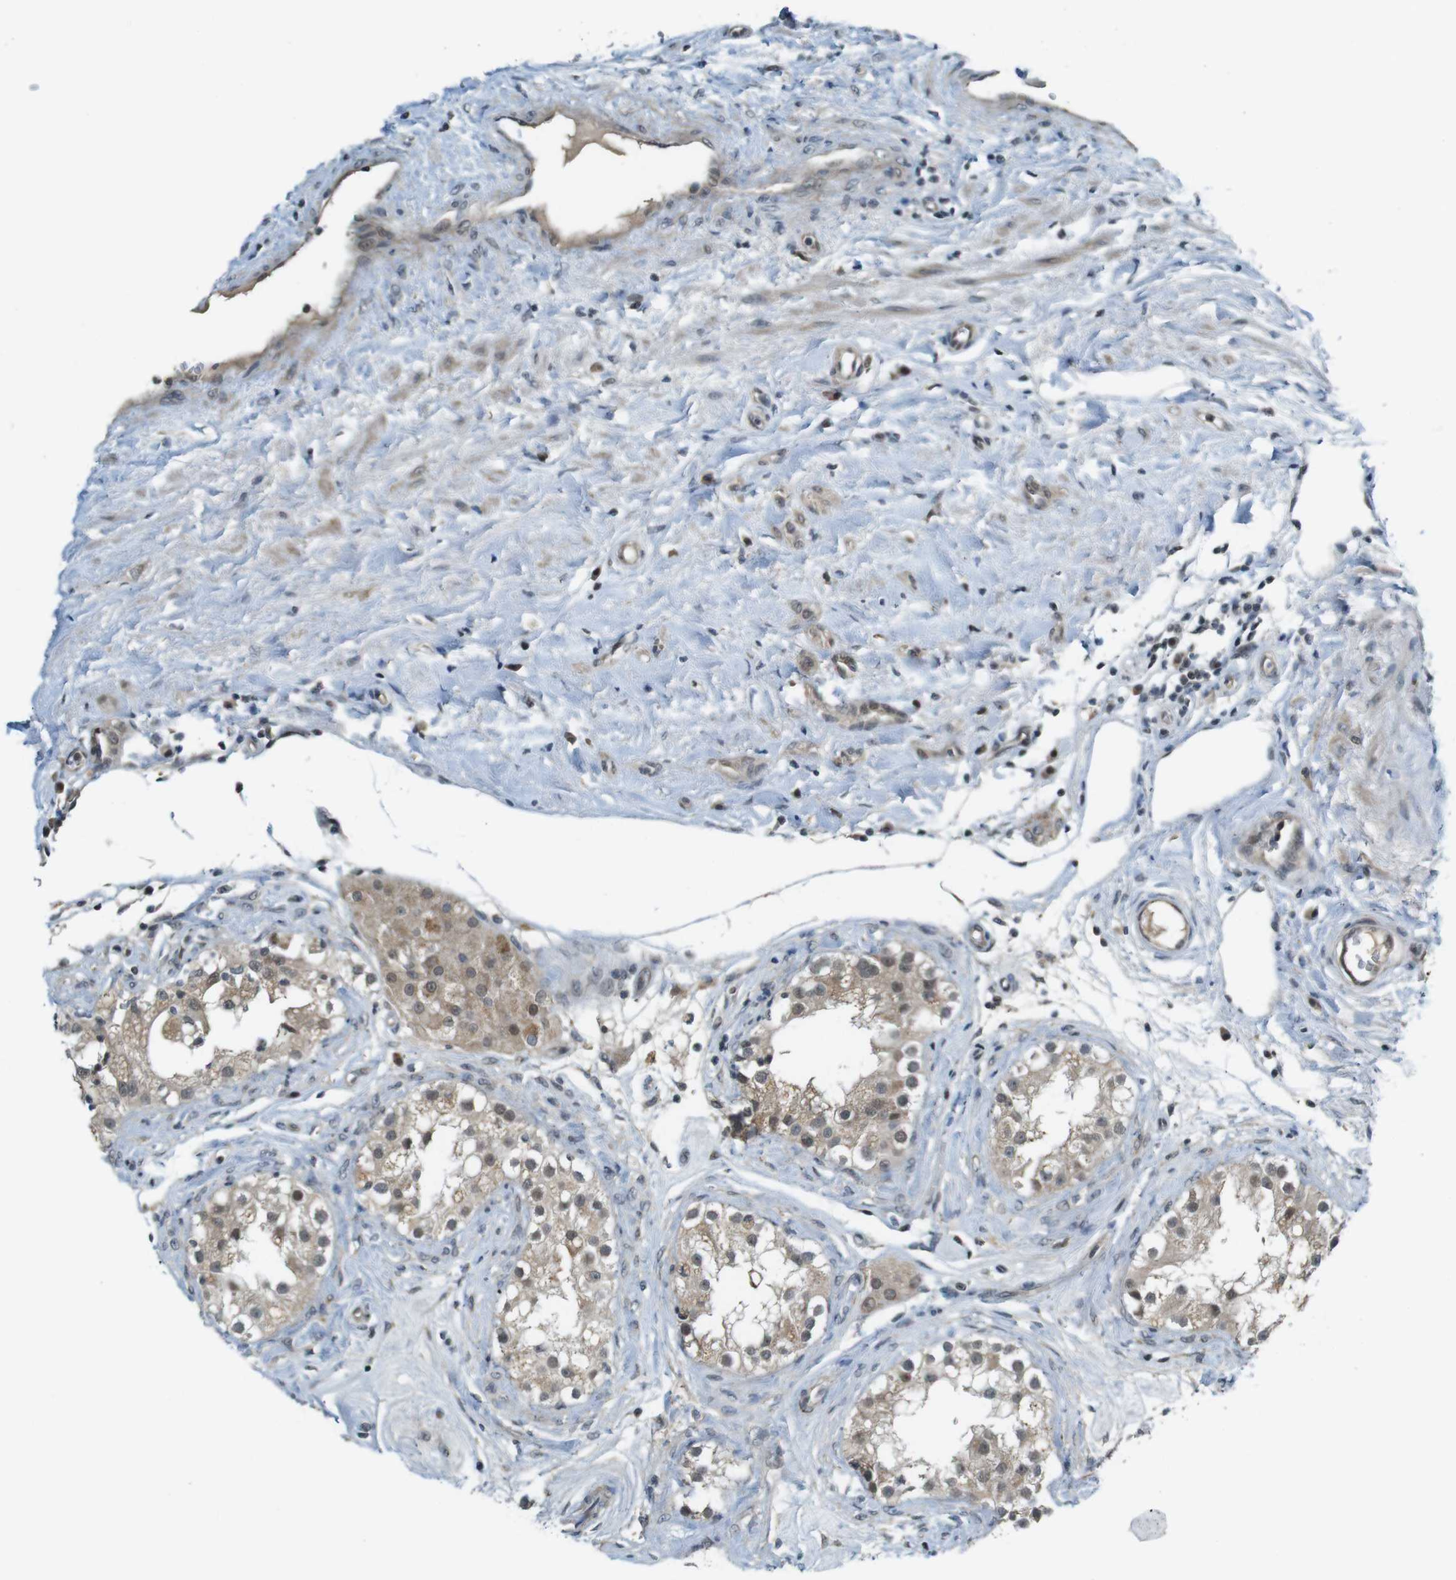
{"staining": {"intensity": "strong", "quantity": ">75%", "location": "cytoplasmic/membranous,nuclear"}, "tissue": "epididymis", "cell_type": "Glandular cells", "image_type": "normal", "snomed": [{"axis": "morphology", "description": "Normal tissue, NOS"}, {"axis": "morphology", "description": "Inflammation, NOS"}, {"axis": "topography", "description": "Epididymis"}], "caption": "IHC photomicrograph of normal epididymis stained for a protein (brown), which demonstrates high levels of strong cytoplasmic/membranous,nuclear staining in approximately >75% of glandular cells.", "gene": "MAPKAPK5", "patient": {"sex": "male", "age": 84}}